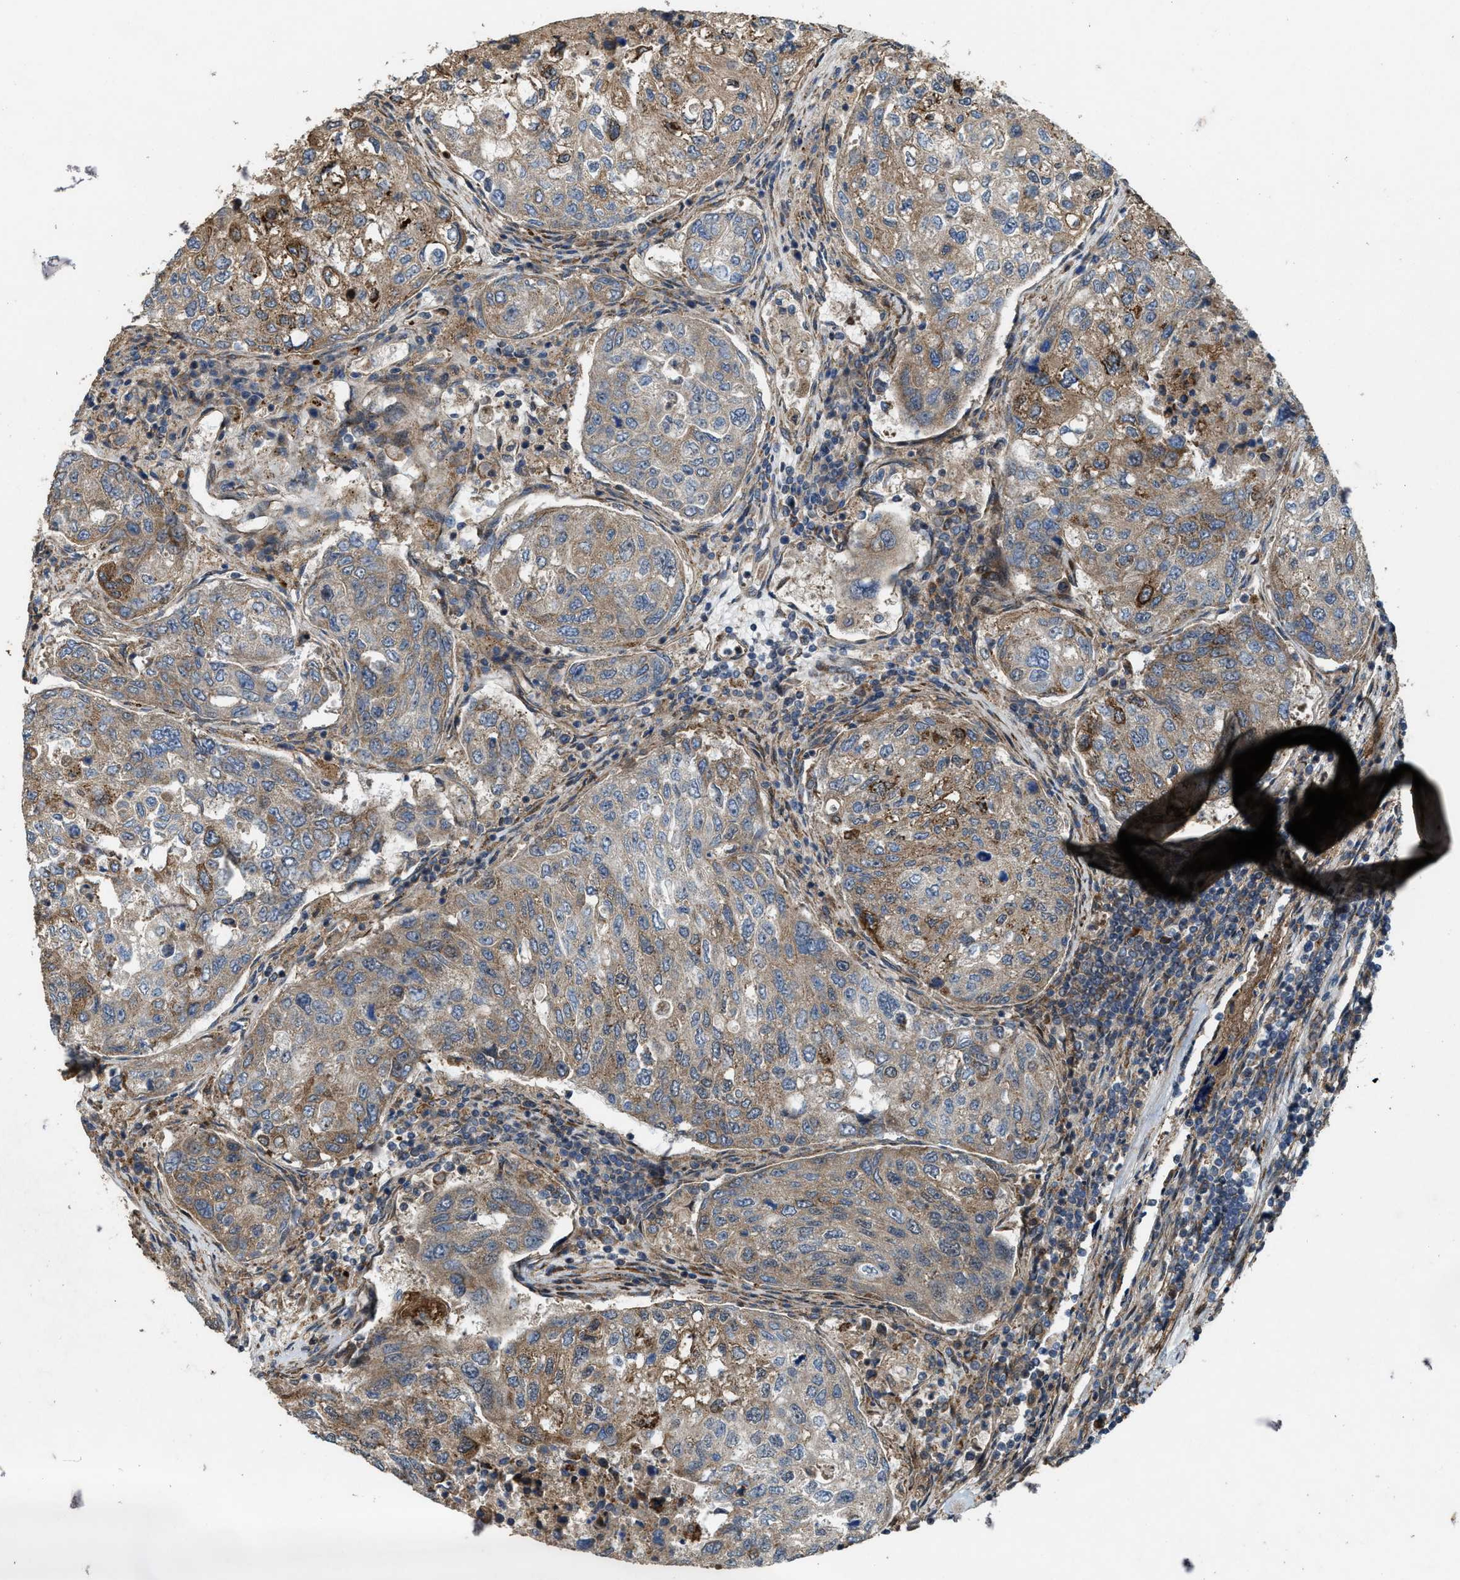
{"staining": {"intensity": "weak", "quantity": ">75%", "location": "cytoplasmic/membranous"}, "tissue": "urothelial cancer", "cell_type": "Tumor cells", "image_type": "cancer", "snomed": [{"axis": "morphology", "description": "Urothelial carcinoma, High grade"}, {"axis": "topography", "description": "Lymph node"}, {"axis": "topography", "description": "Urinary bladder"}], "caption": "Urothelial cancer tissue demonstrates weak cytoplasmic/membranous staining in approximately >75% of tumor cells", "gene": "LRRC72", "patient": {"sex": "male", "age": 51}}